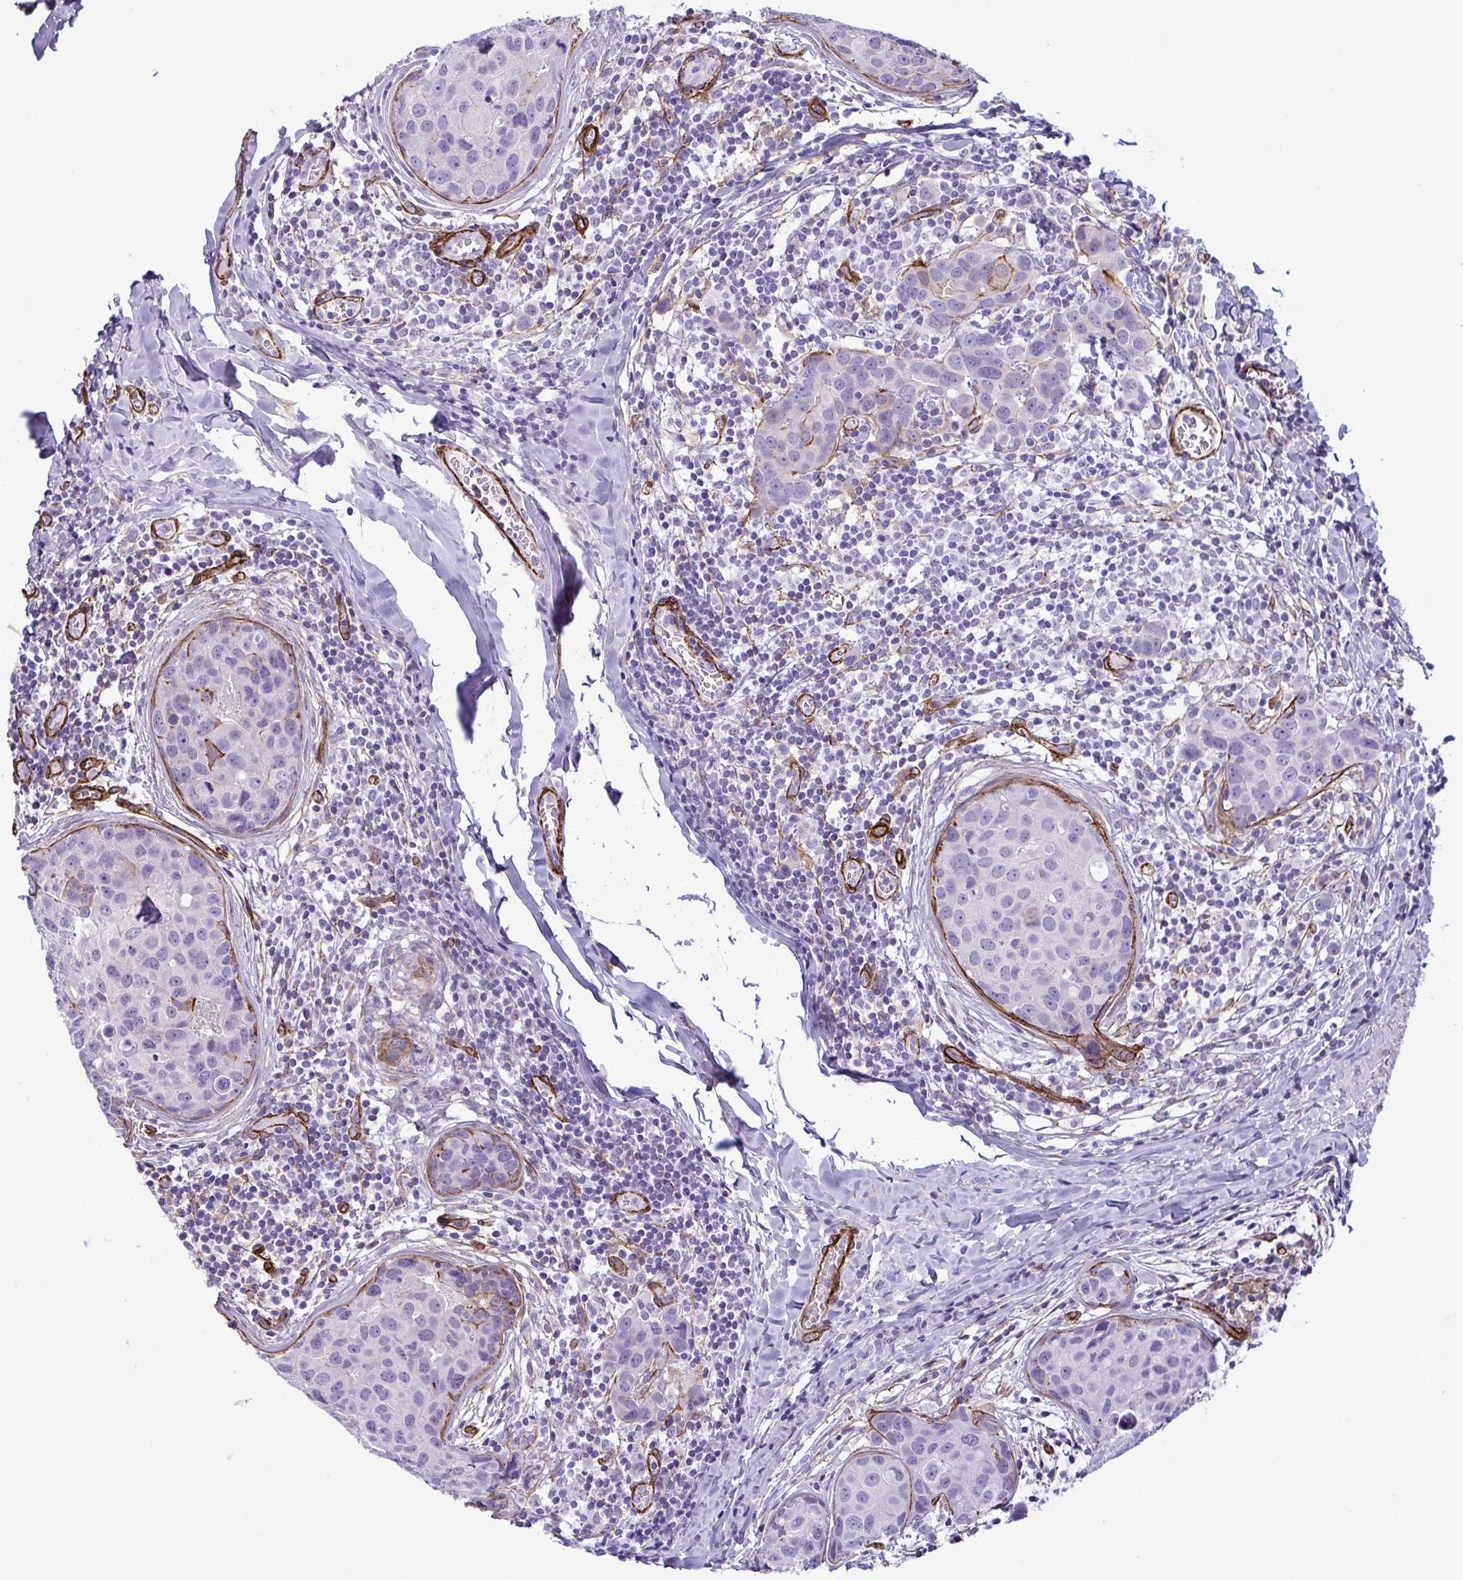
{"staining": {"intensity": "negative", "quantity": "none", "location": "none"}, "tissue": "breast cancer", "cell_type": "Tumor cells", "image_type": "cancer", "snomed": [{"axis": "morphology", "description": "Duct carcinoma"}, {"axis": "topography", "description": "Breast"}], "caption": "Protein analysis of breast invasive ductal carcinoma exhibits no significant staining in tumor cells.", "gene": "SYNPO2L", "patient": {"sex": "female", "age": 24}}